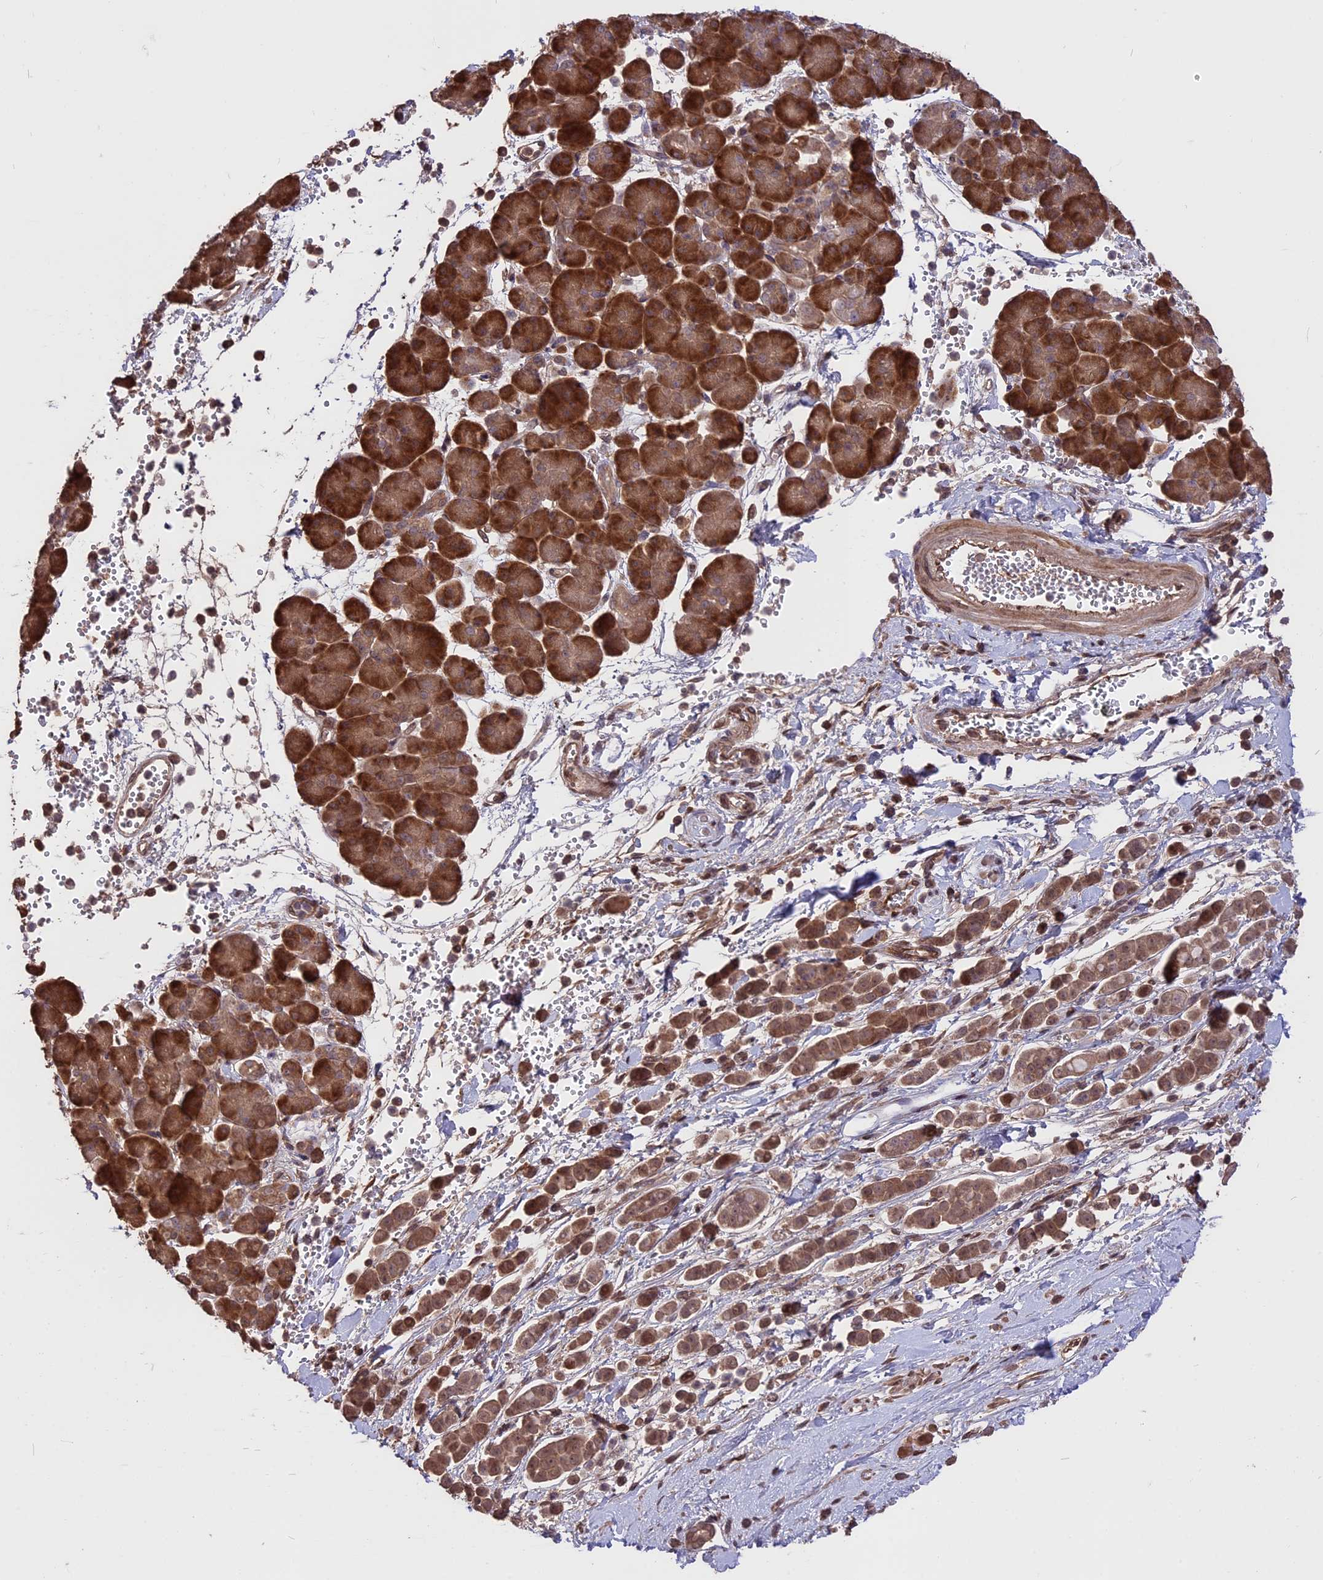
{"staining": {"intensity": "moderate", "quantity": ">75%", "location": "cytoplasmic/membranous,nuclear"}, "tissue": "pancreatic cancer", "cell_type": "Tumor cells", "image_type": "cancer", "snomed": [{"axis": "morphology", "description": "Normal tissue, NOS"}, {"axis": "morphology", "description": "Adenocarcinoma, NOS"}, {"axis": "topography", "description": "Pancreas"}], "caption": "Immunohistochemical staining of pancreatic cancer (adenocarcinoma) shows medium levels of moderate cytoplasmic/membranous and nuclear staining in approximately >75% of tumor cells. Immunohistochemistry stains the protein in brown and the nuclei are stained blue.", "gene": "ZNF598", "patient": {"sex": "female", "age": 64}}